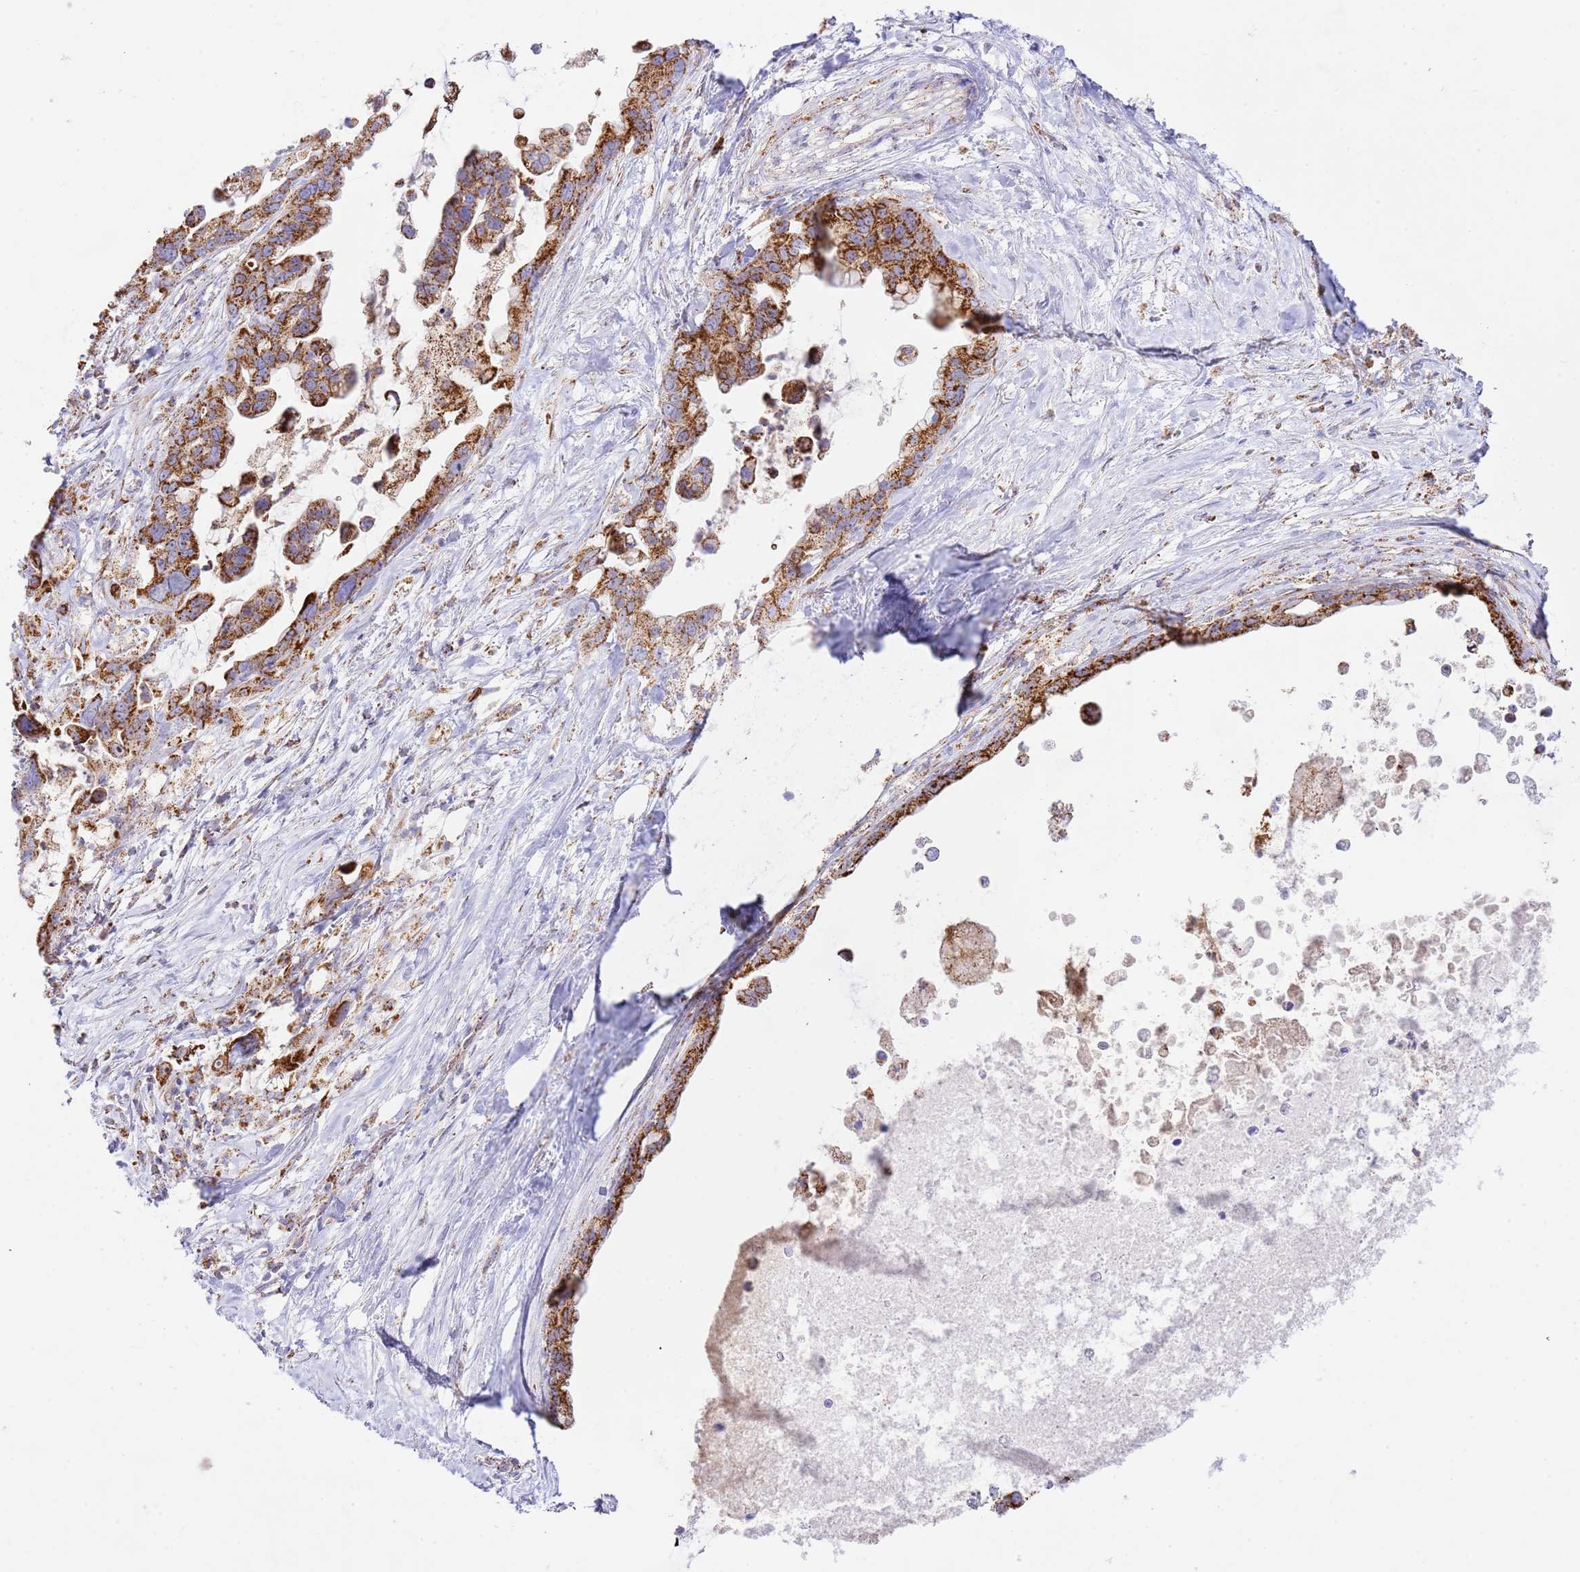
{"staining": {"intensity": "strong", "quantity": ">75%", "location": "cytoplasmic/membranous"}, "tissue": "pancreatic cancer", "cell_type": "Tumor cells", "image_type": "cancer", "snomed": [{"axis": "morphology", "description": "Adenocarcinoma, NOS"}, {"axis": "topography", "description": "Pancreas"}], "caption": "The photomicrograph exhibits a brown stain indicating the presence of a protein in the cytoplasmic/membranous of tumor cells in pancreatic cancer (adenocarcinoma).", "gene": "ZBTB39", "patient": {"sex": "female", "age": 83}}